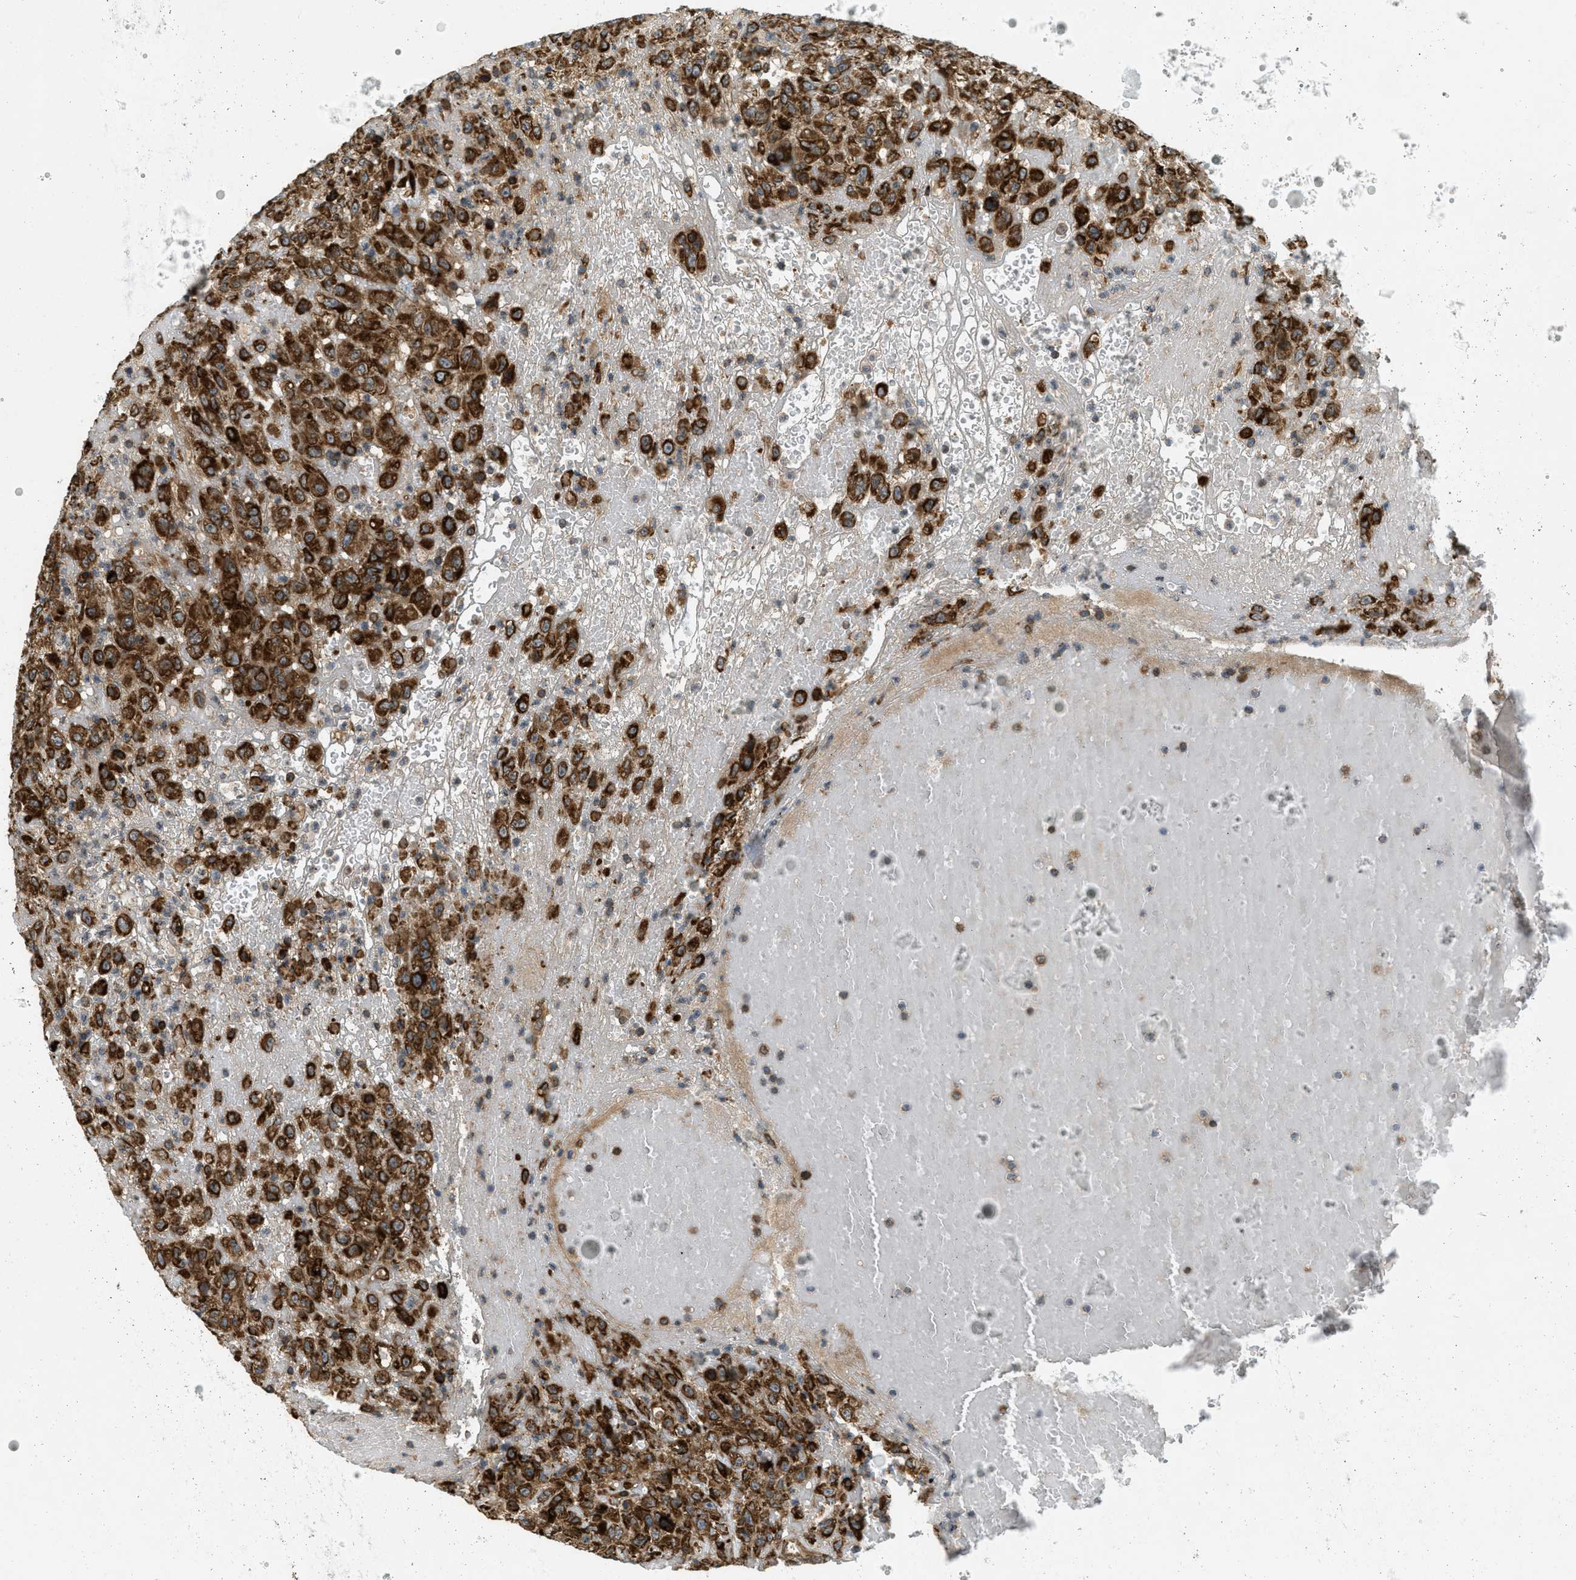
{"staining": {"intensity": "strong", "quantity": ">75%", "location": "cytoplasmic/membranous"}, "tissue": "urothelial cancer", "cell_type": "Tumor cells", "image_type": "cancer", "snomed": [{"axis": "morphology", "description": "Urothelial carcinoma, High grade"}, {"axis": "topography", "description": "Urinary bladder"}], "caption": "Approximately >75% of tumor cells in human urothelial cancer demonstrate strong cytoplasmic/membranous protein expression as visualized by brown immunohistochemical staining.", "gene": "PCDH18", "patient": {"sex": "male", "age": 46}}